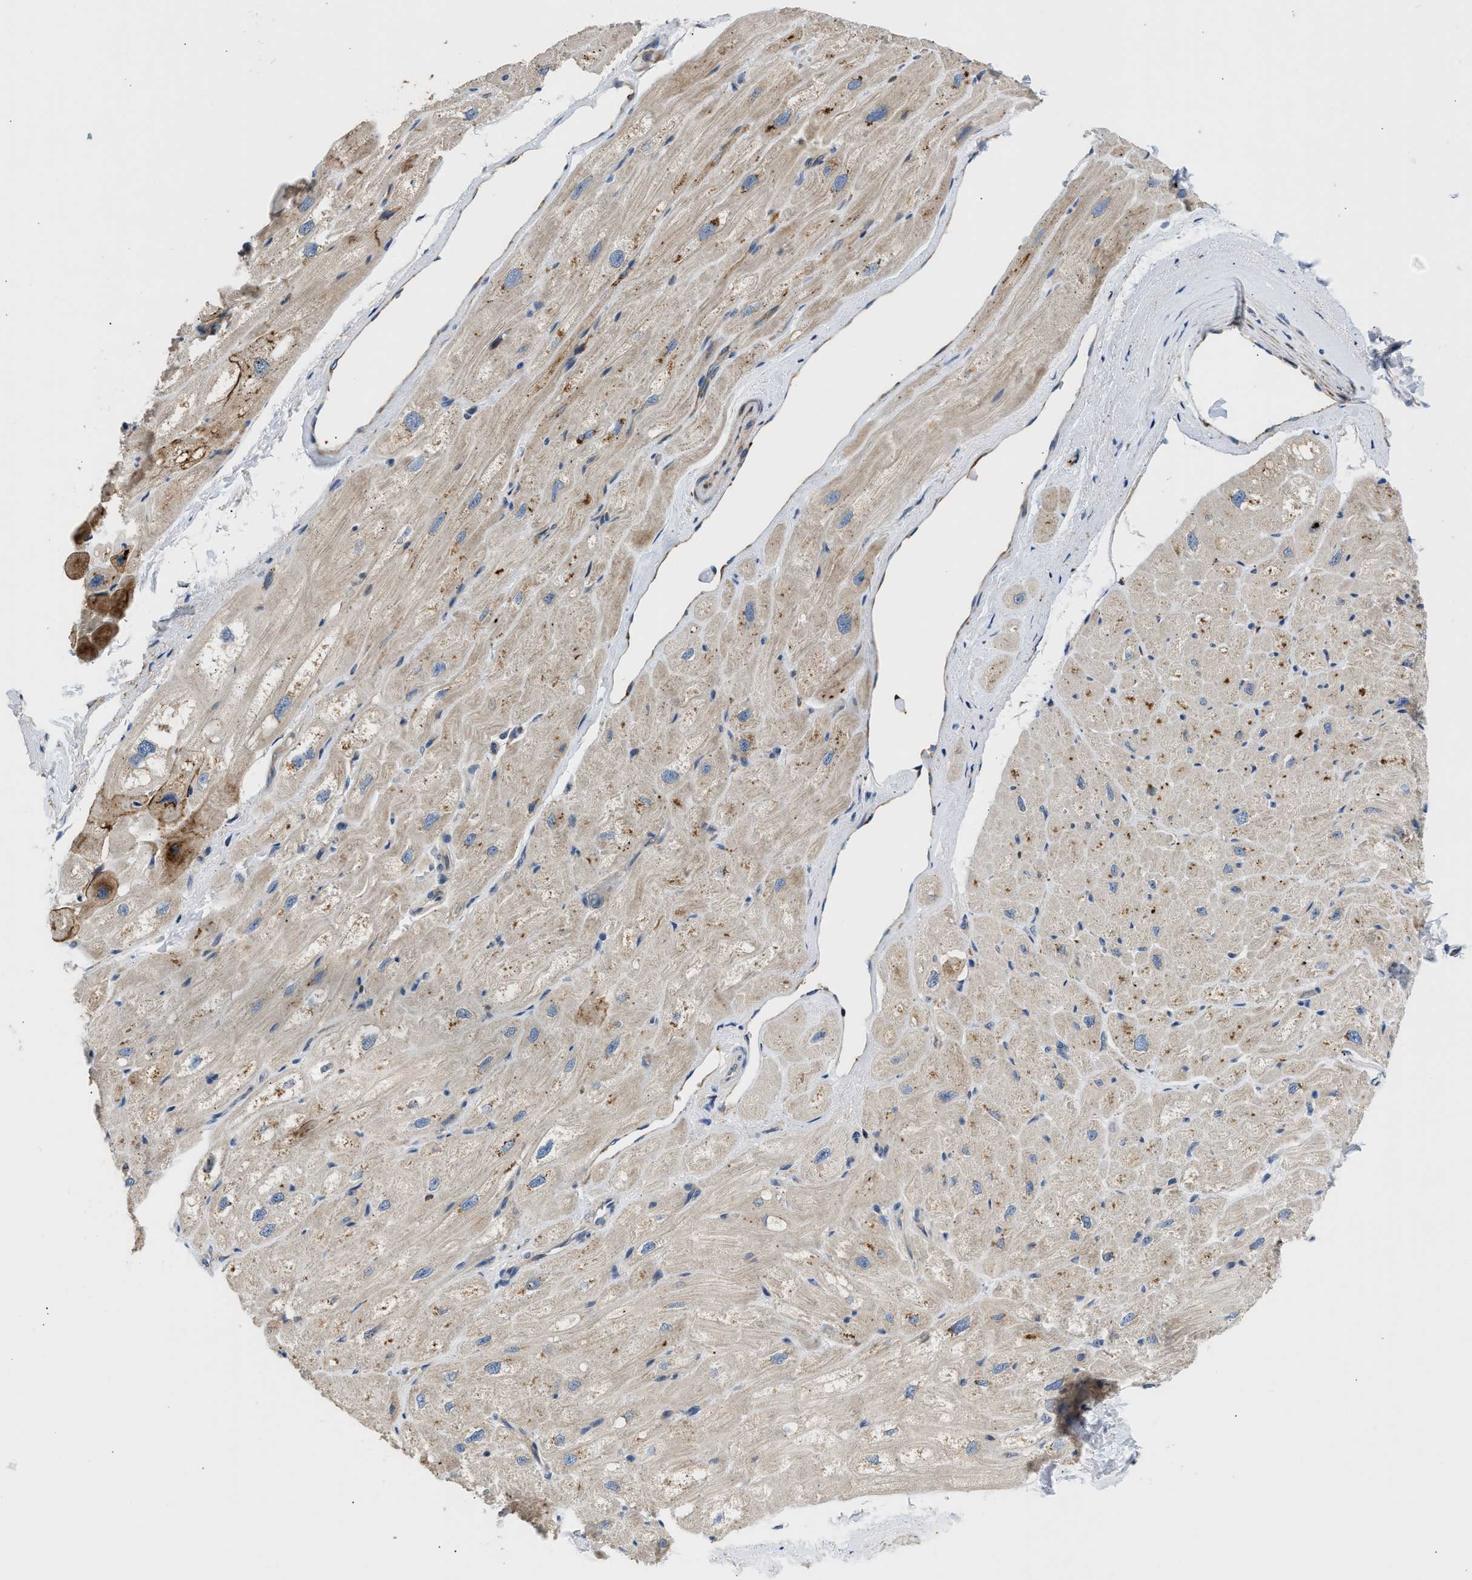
{"staining": {"intensity": "moderate", "quantity": "25%-75%", "location": "cytoplasmic/membranous"}, "tissue": "heart muscle", "cell_type": "Cardiomyocytes", "image_type": "normal", "snomed": [{"axis": "morphology", "description": "Normal tissue, NOS"}, {"axis": "topography", "description": "Heart"}], "caption": "Human heart muscle stained with a brown dye shows moderate cytoplasmic/membranous positive expression in approximately 25%-75% of cardiomyocytes.", "gene": "AMZ1", "patient": {"sex": "male", "age": 49}}